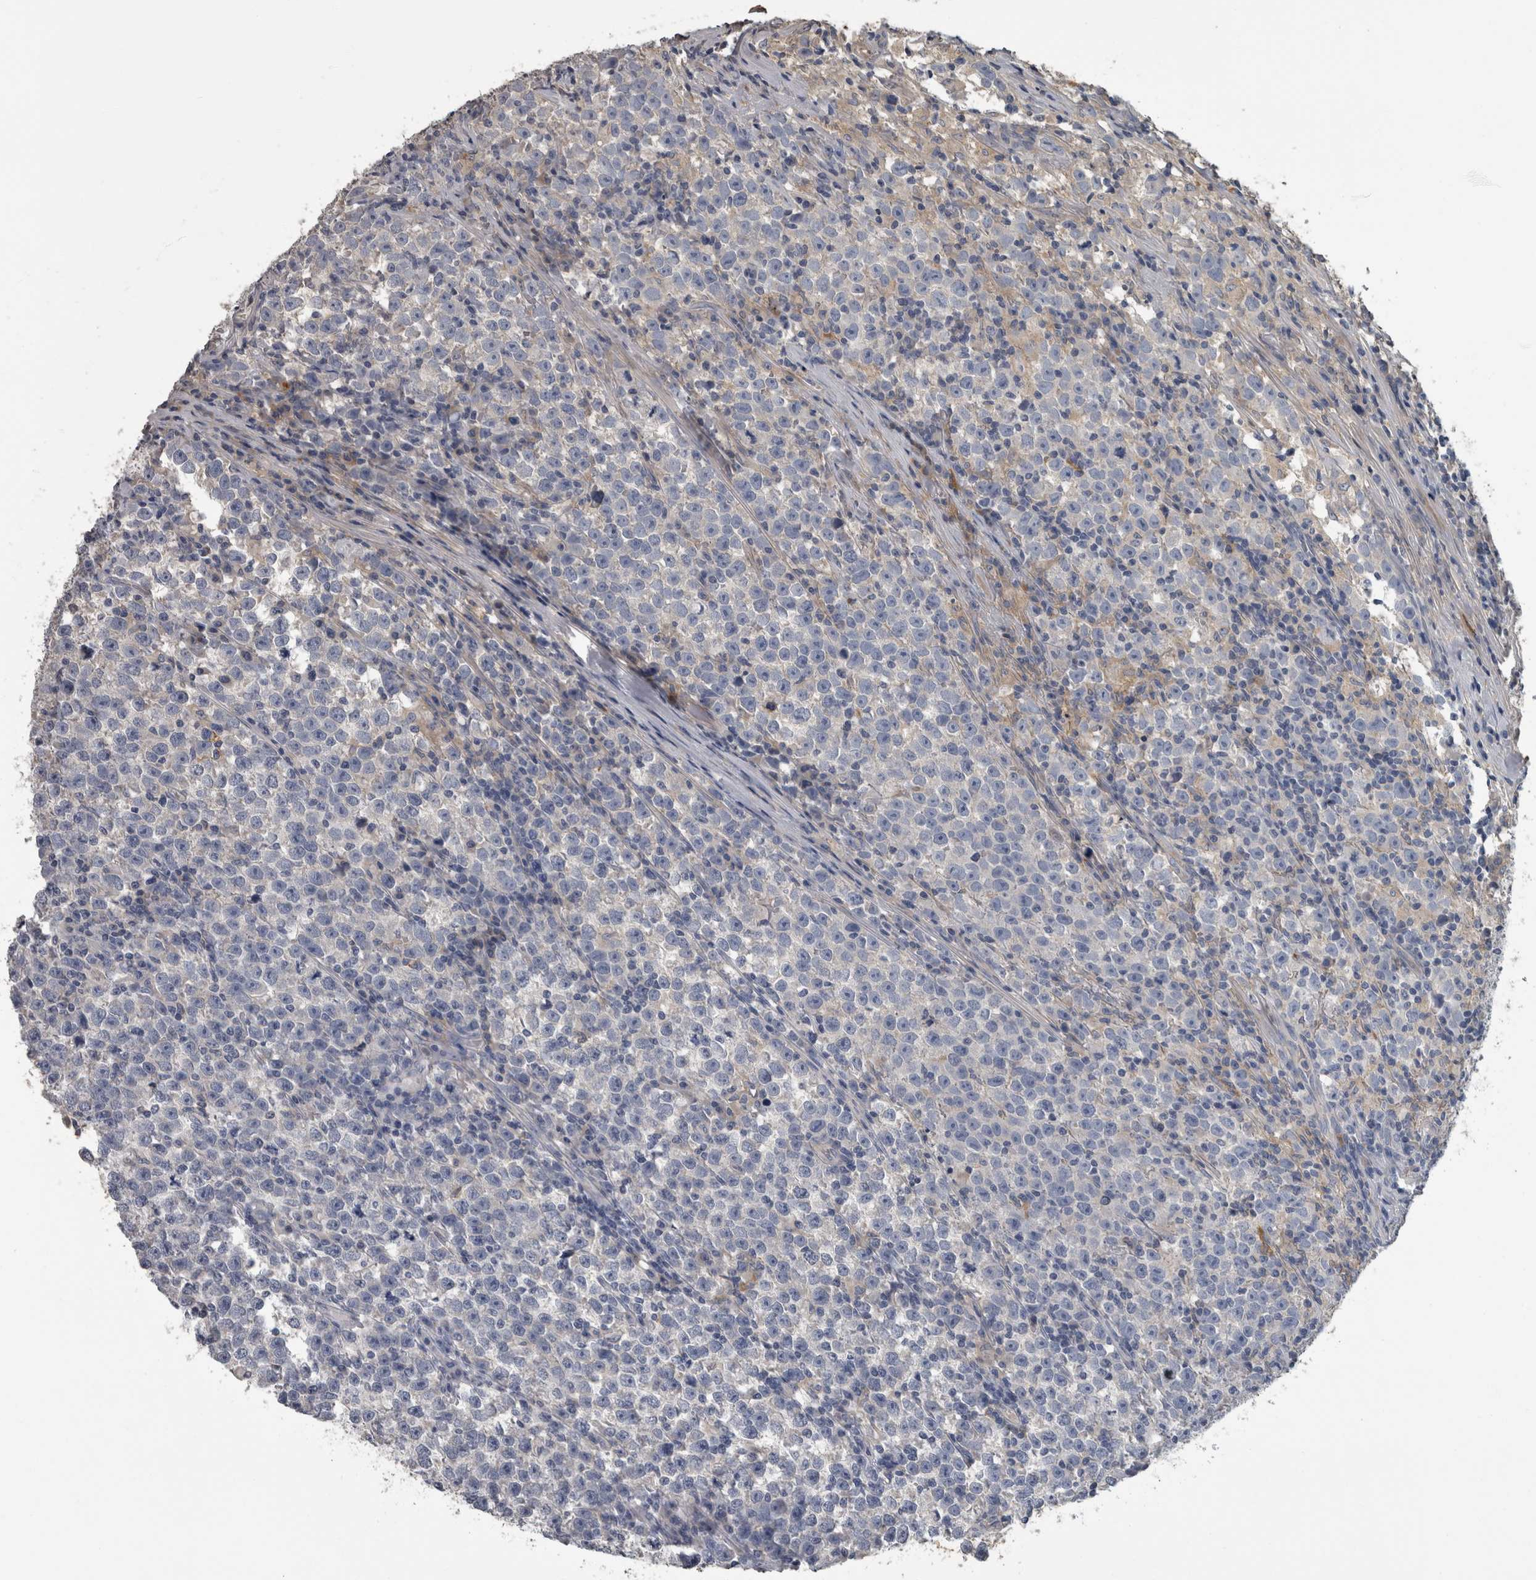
{"staining": {"intensity": "negative", "quantity": "none", "location": "none"}, "tissue": "testis cancer", "cell_type": "Tumor cells", "image_type": "cancer", "snomed": [{"axis": "morphology", "description": "Normal tissue, NOS"}, {"axis": "morphology", "description": "Seminoma, NOS"}, {"axis": "topography", "description": "Testis"}], "caption": "Testis cancer (seminoma) was stained to show a protein in brown. There is no significant expression in tumor cells.", "gene": "EFEMP2", "patient": {"sex": "male", "age": 43}}